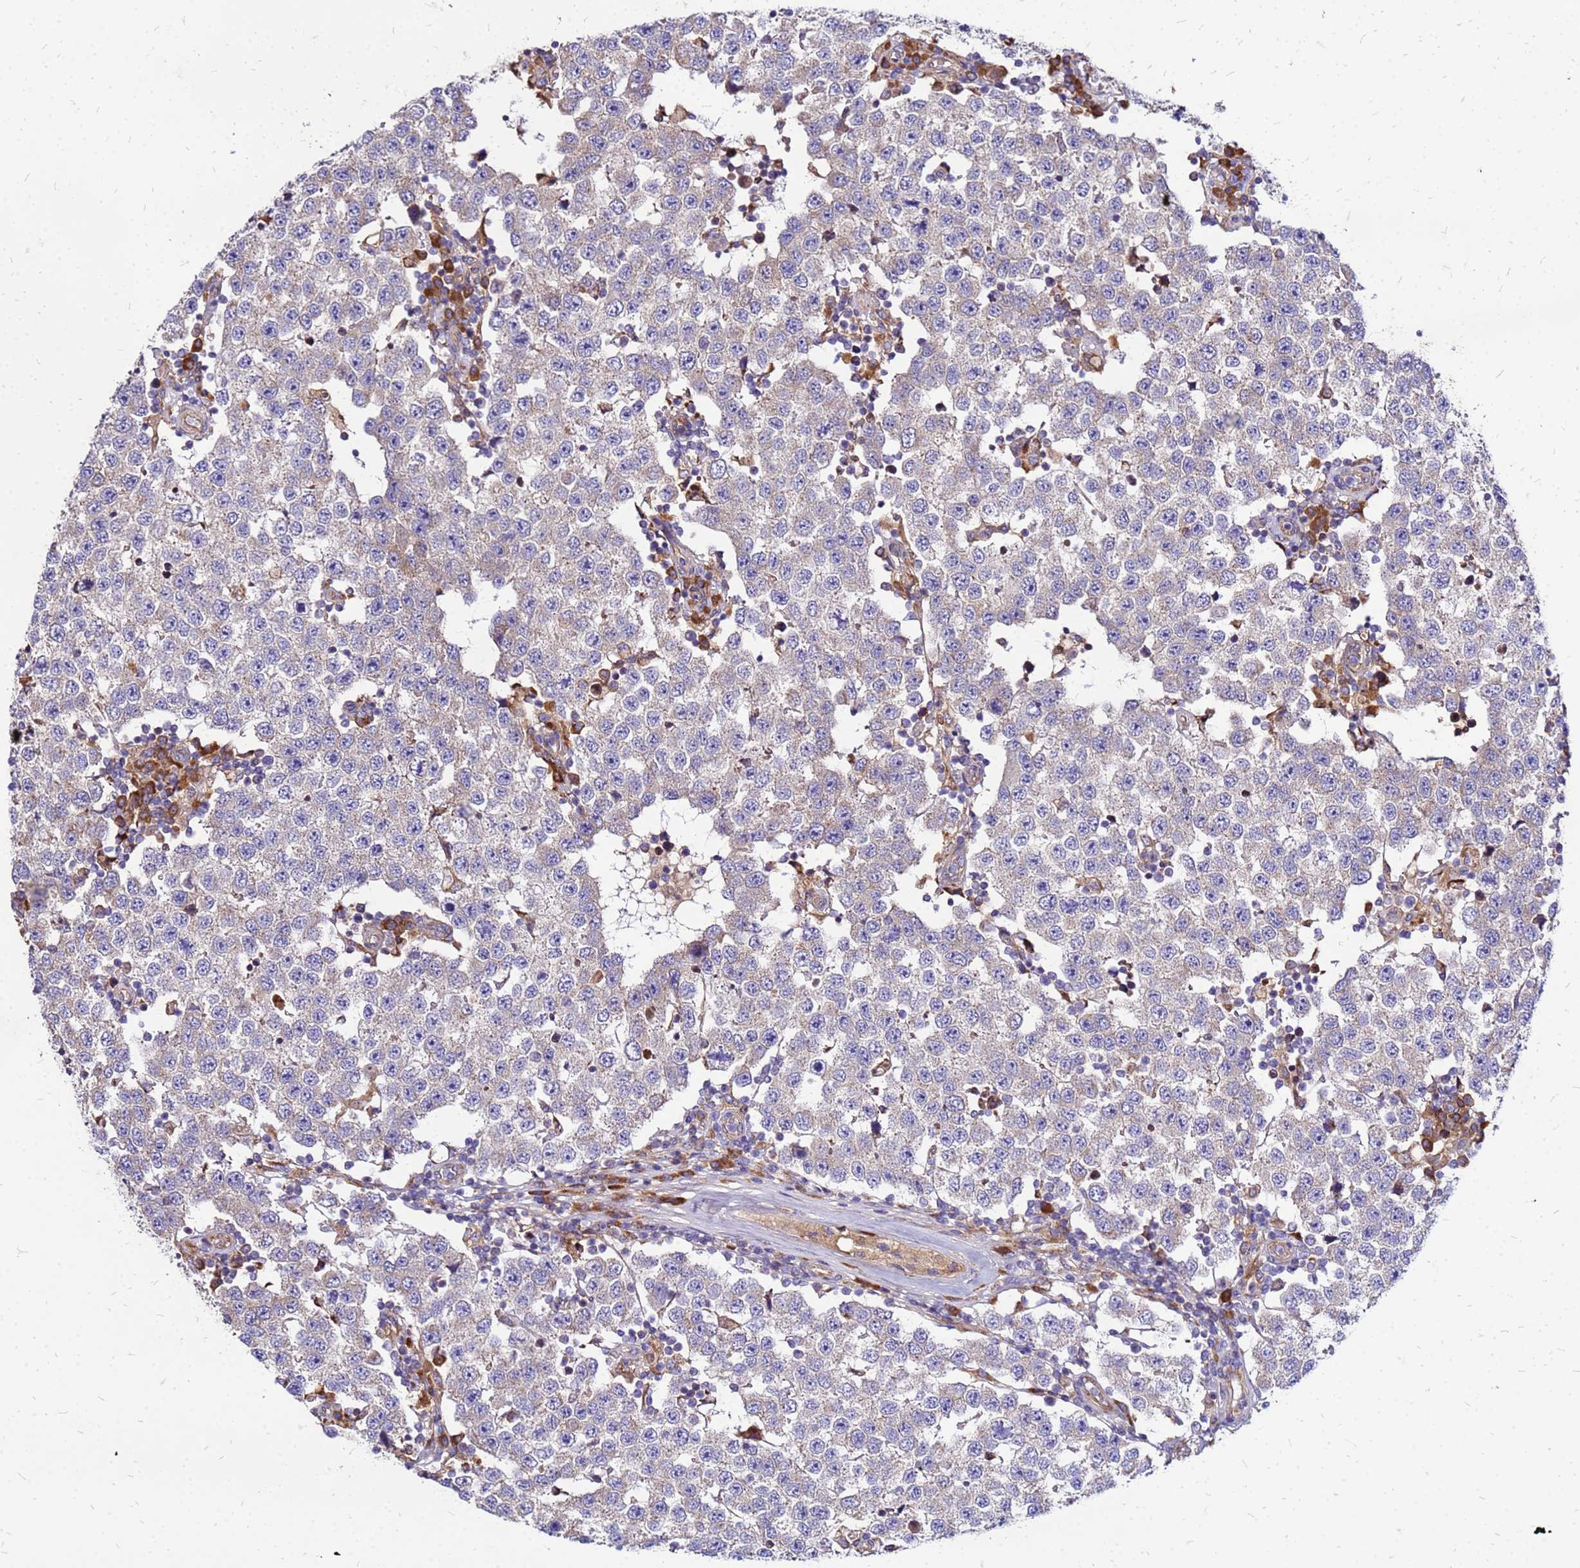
{"staining": {"intensity": "weak", "quantity": "<25%", "location": "cytoplasmic/membranous"}, "tissue": "testis cancer", "cell_type": "Tumor cells", "image_type": "cancer", "snomed": [{"axis": "morphology", "description": "Seminoma, NOS"}, {"axis": "topography", "description": "Testis"}], "caption": "This image is of seminoma (testis) stained with immunohistochemistry to label a protein in brown with the nuclei are counter-stained blue. There is no staining in tumor cells.", "gene": "VMO1", "patient": {"sex": "male", "age": 34}}